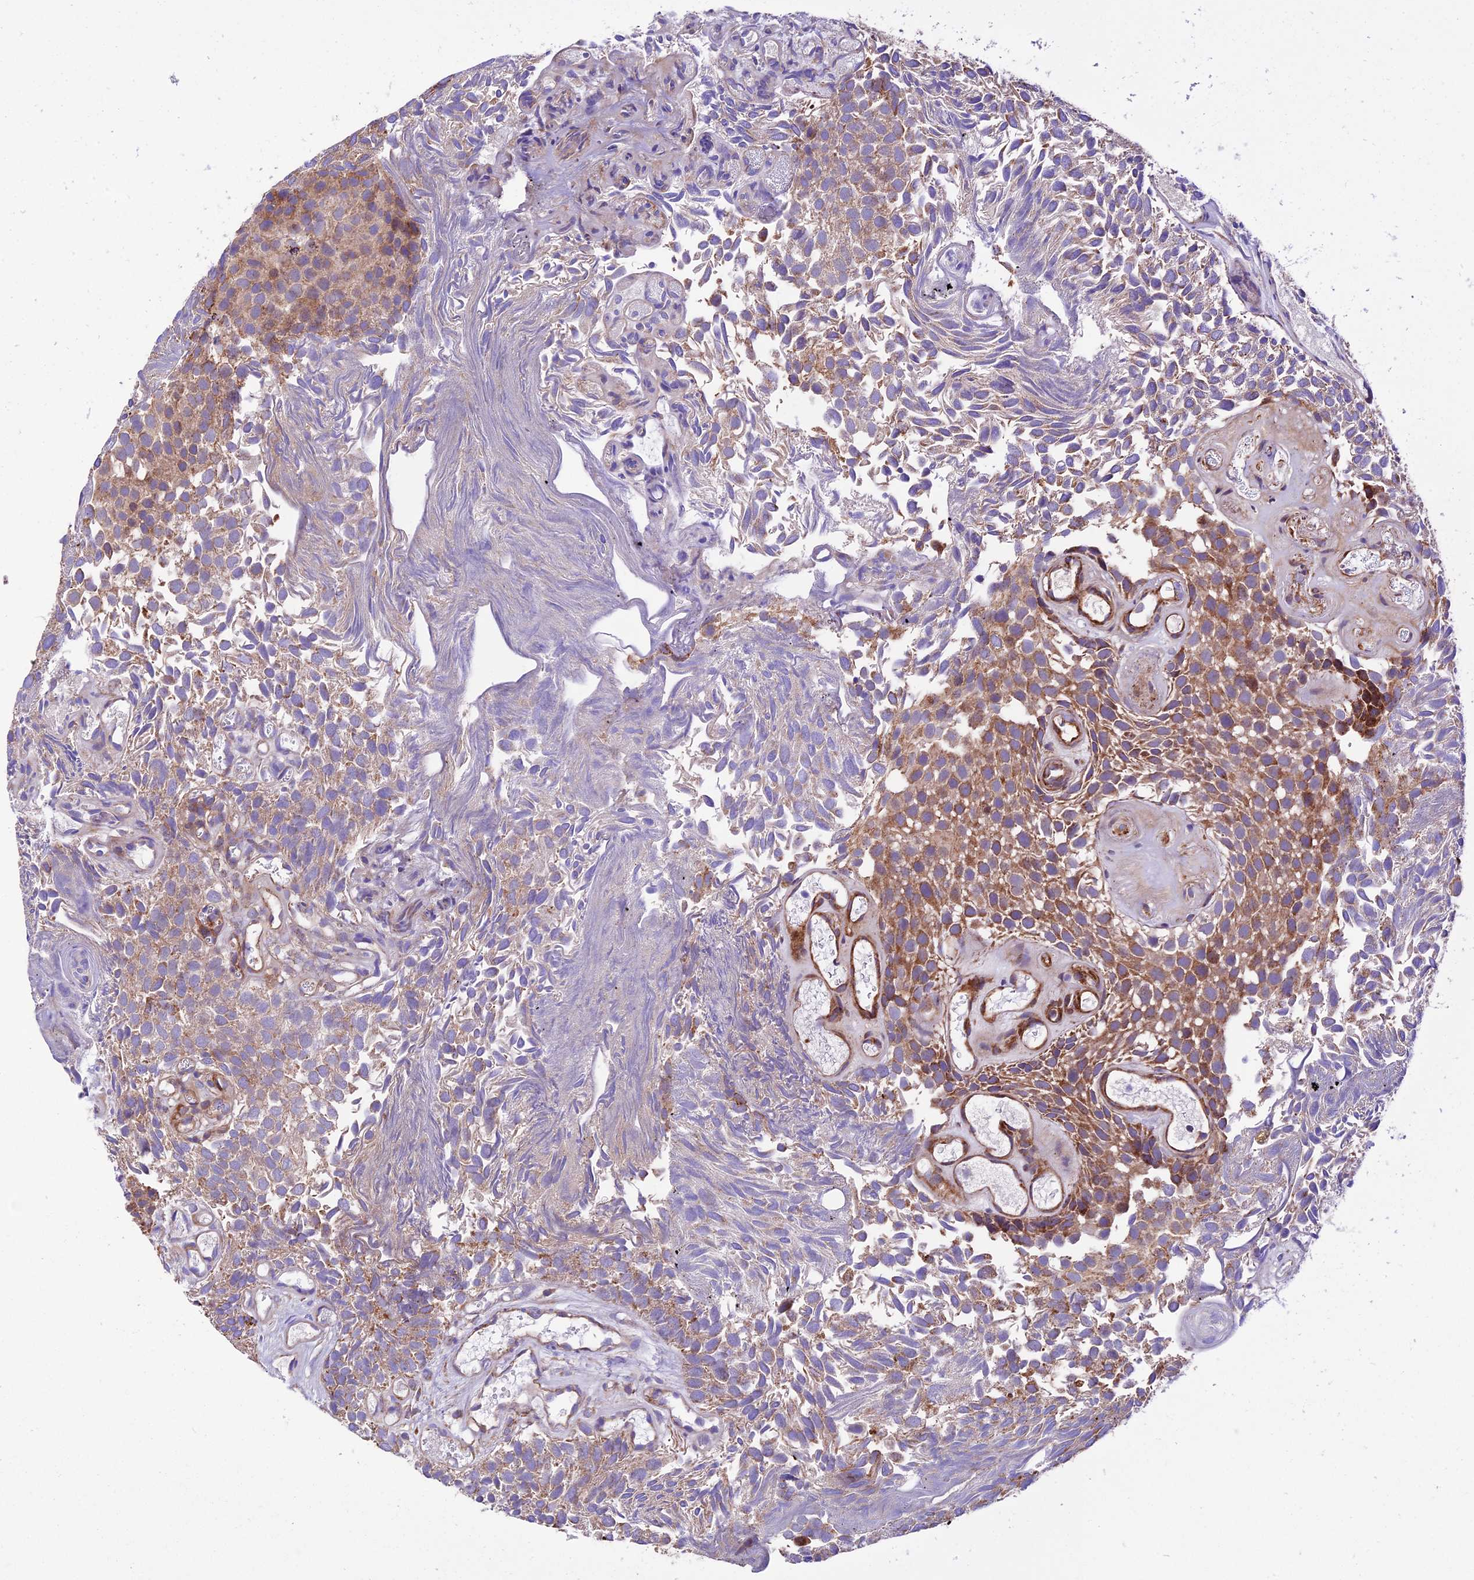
{"staining": {"intensity": "moderate", "quantity": "25%-75%", "location": "cytoplasmic/membranous"}, "tissue": "urothelial cancer", "cell_type": "Tumor cells", "image_type": "cancer", "snomed": [{"axis": "morphology", "description": "Urothelial carcinoma, Low grade"}, {"axis": "topography", "description": "Urinary bladder"}], "caption": "Immunohistochemistry (IHC) staining of urothelial cancer, which shows medium levels of moderate cytoplasmic/membranous staining in about 25%-75% of tumor cells indicating moderate cytoplasmic/membranous protein expression. The staining was performed using DAB (3,3'-diaminobenzidine) (brown) for protein detection and nuclei were counterstained in hematoxylin (blue).", "gene": "VPS13C", "patient": {"sex": "male", "age": 89}}